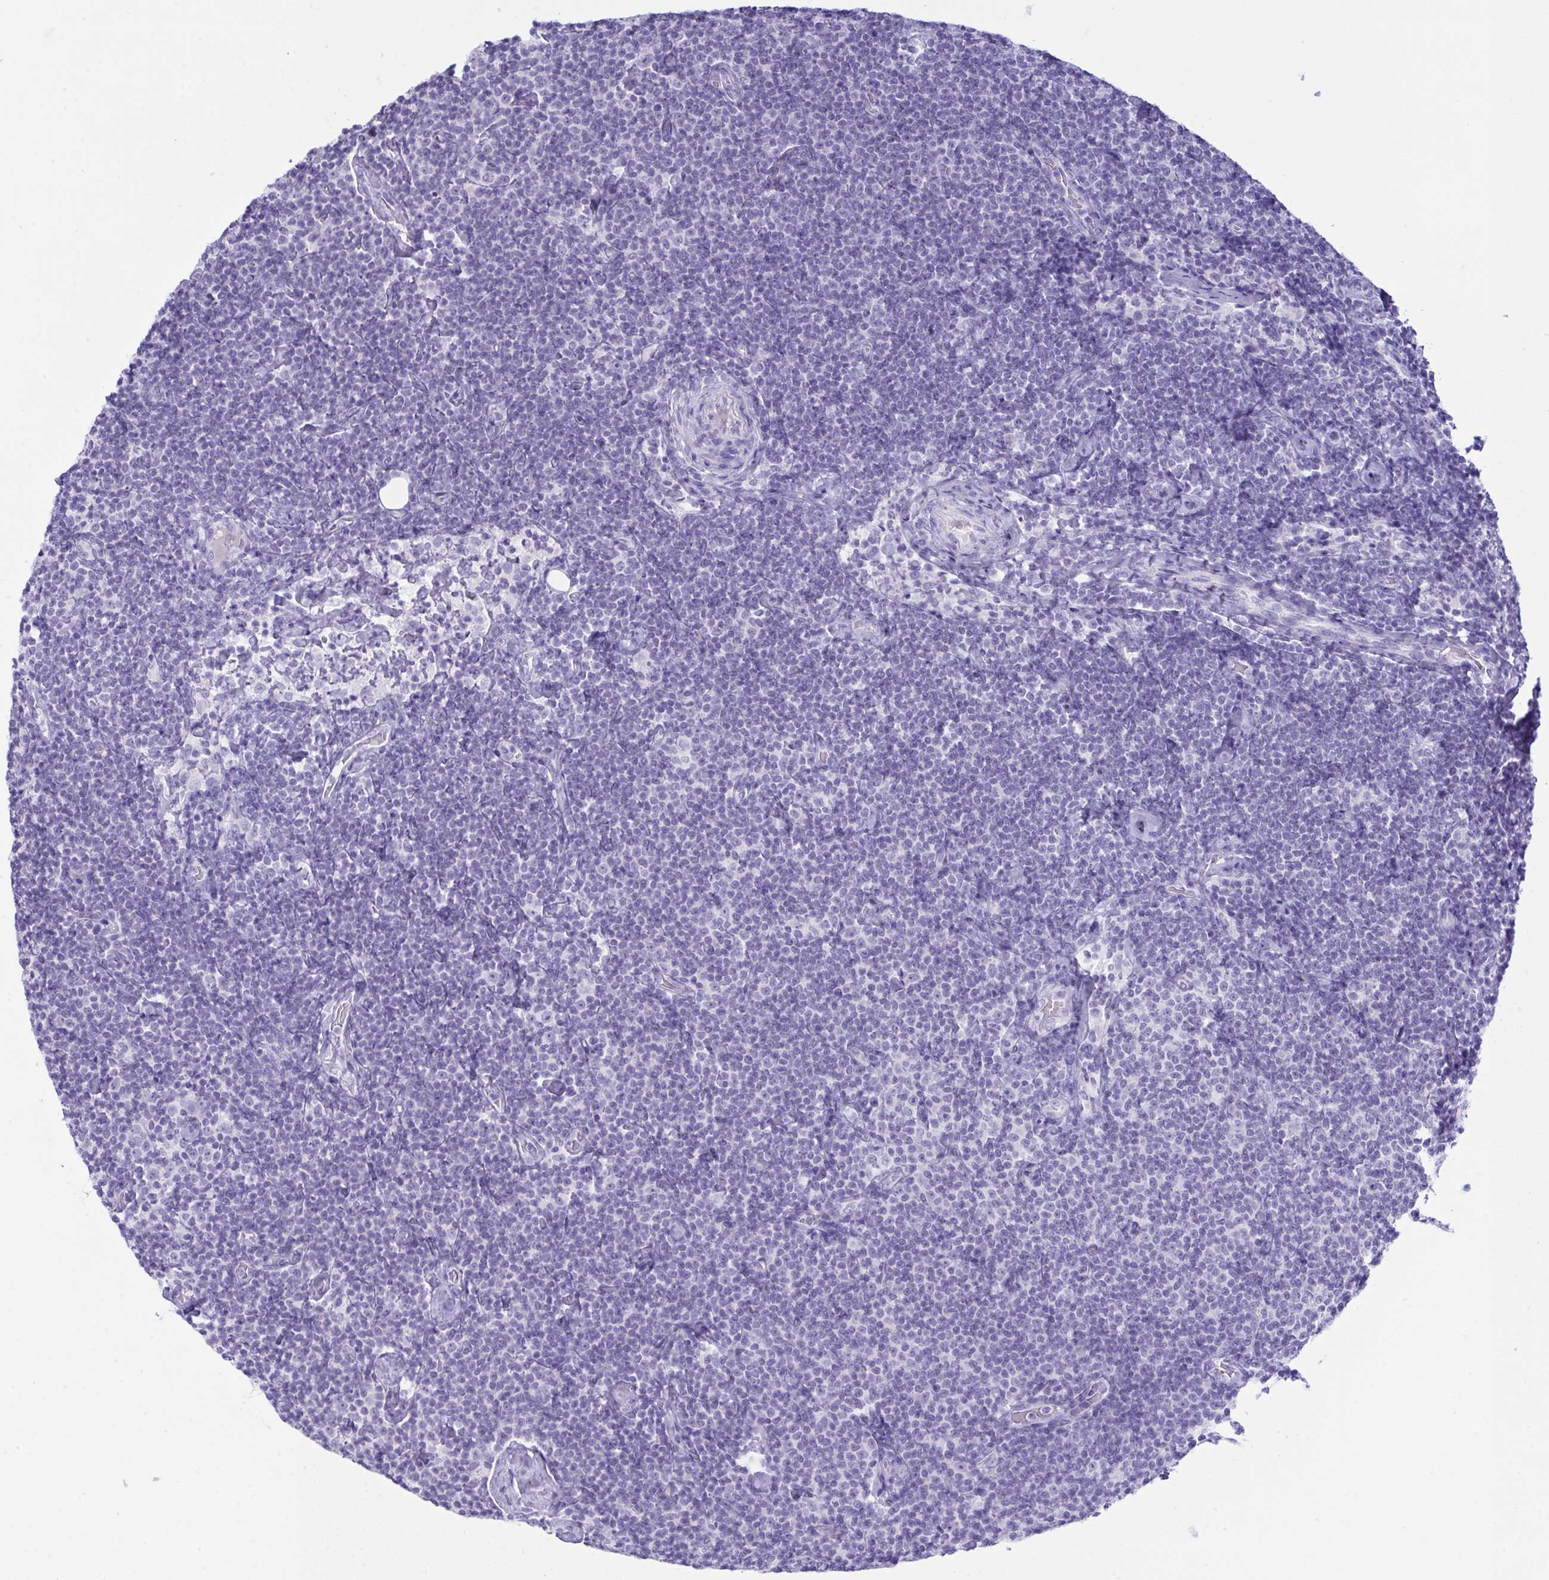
{"staining": {"intensity": "negative", "quantity": "none", "location": "none"}, "tissue": "lymphoma", "cell_type": "Tumor cells", "image_type": "cancer", "snomed": [{"axis": "morphology", "description": "Malignant lymphoma, non-Hodgkin's type, Low grade"}, {"axis": "topography", "description": "Lymph node"}], "caption": "Immunohistochemical staining of lymphoma demonstrates no significant expression in tumor cells. The staining is performed using DAB (3,3'-diaminobenzidine) brown chromogen with nuclei counter-stained in using hematoxylin.", "gene": "GLB1L2", "patient": {"sex": "male", "age": 81}}